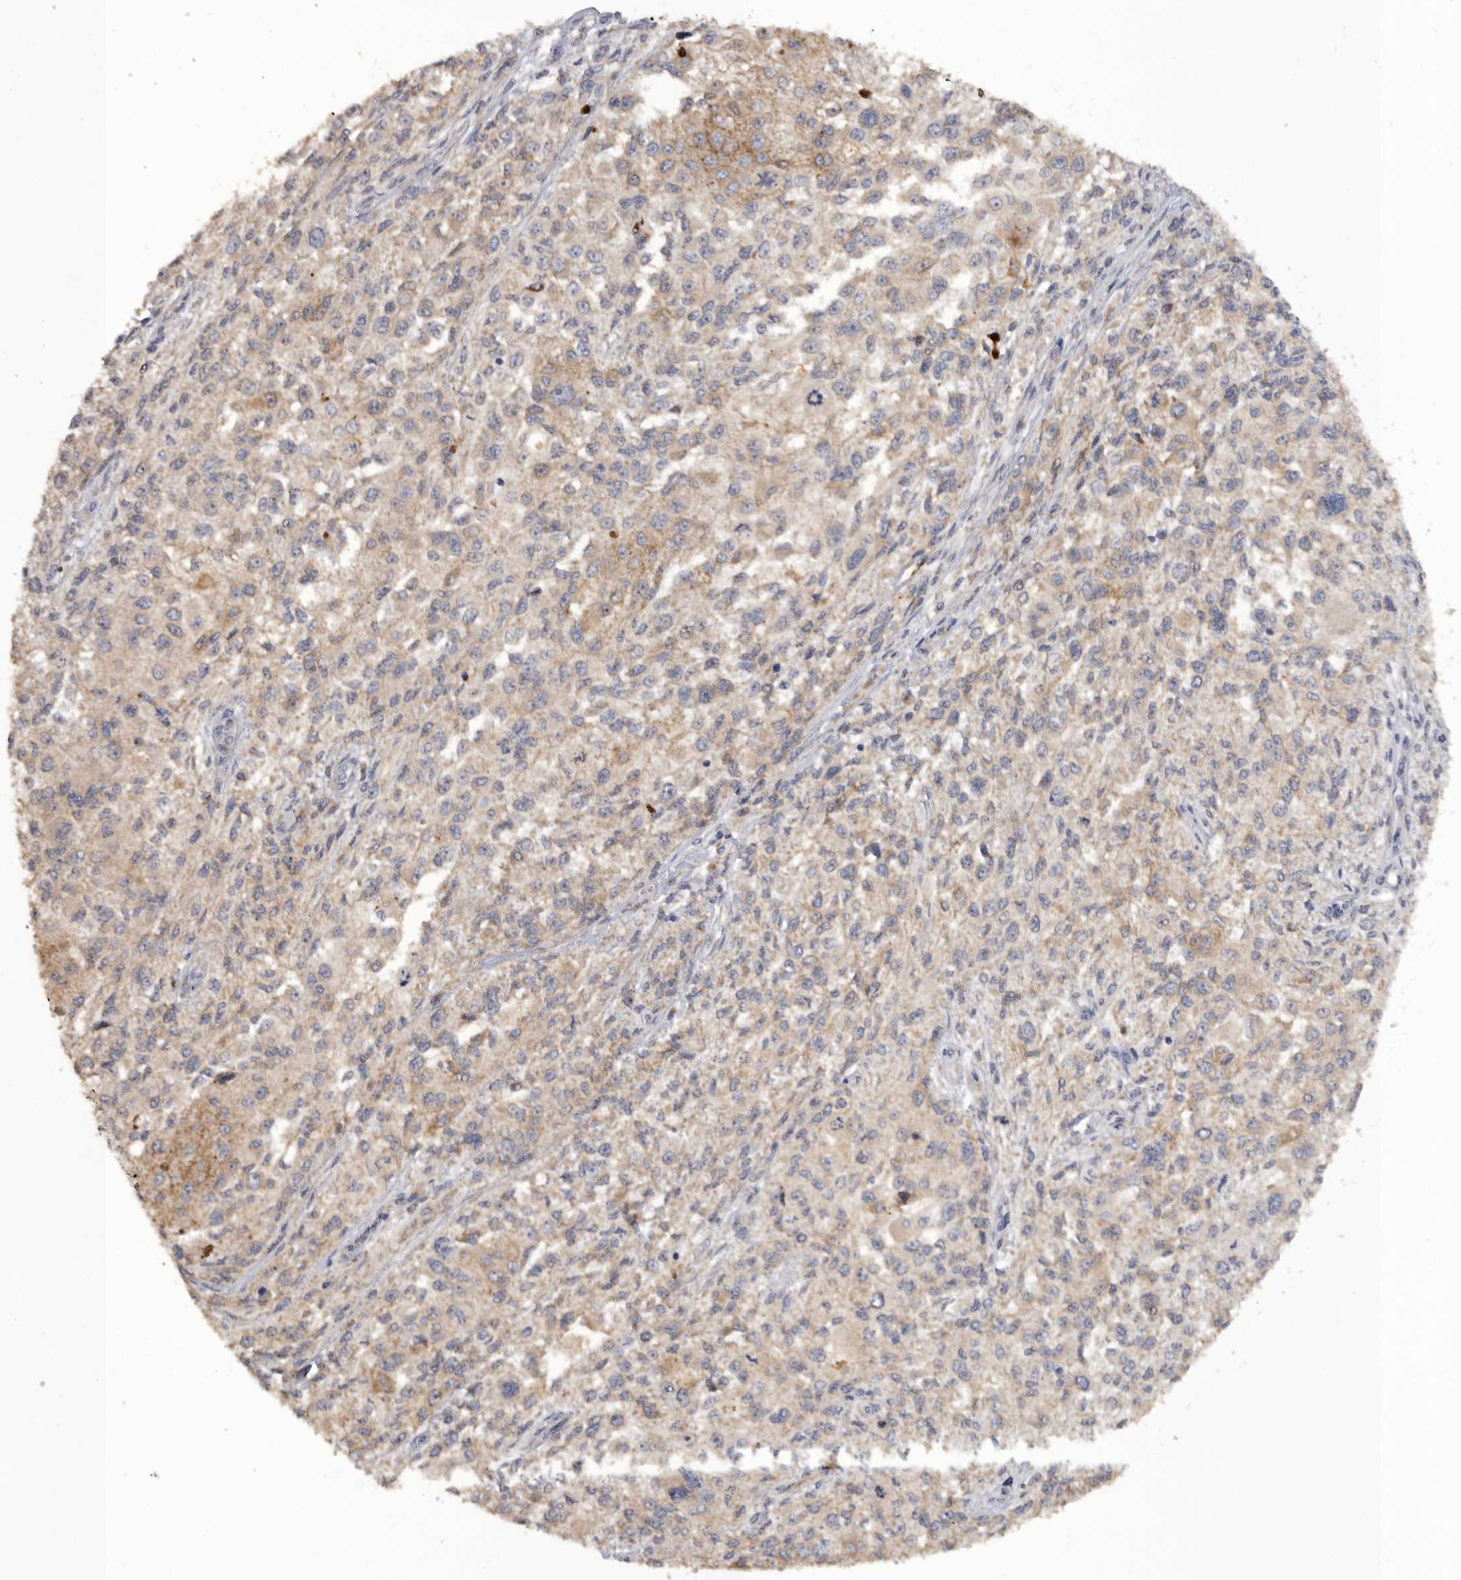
{"staining": {"intensity": "weak", "quantity": "25%-75%", "location": "cytoplasmic/membranous"}, "tissue": "melanoma", "cell_type": "Tumor cells", "image_type": "cancer", "snomed": [{"axis": "morphology", "description": "Necrosis, NOS"}, {"axis": "morphology", "description": "Malignant melanoma, NOS"}, {"axis": "topography", "description": "Skin"}], "caption": "A low amount of weak cytoplasmic/membranous staining is identified in about 25%-75% of tumor cells in melanoma tissue. (DAB IHC, brown staining for protein, blue staining for nuclei).", "gene": "PODXL2", "patient": {"sex": "female", "age": 87}}